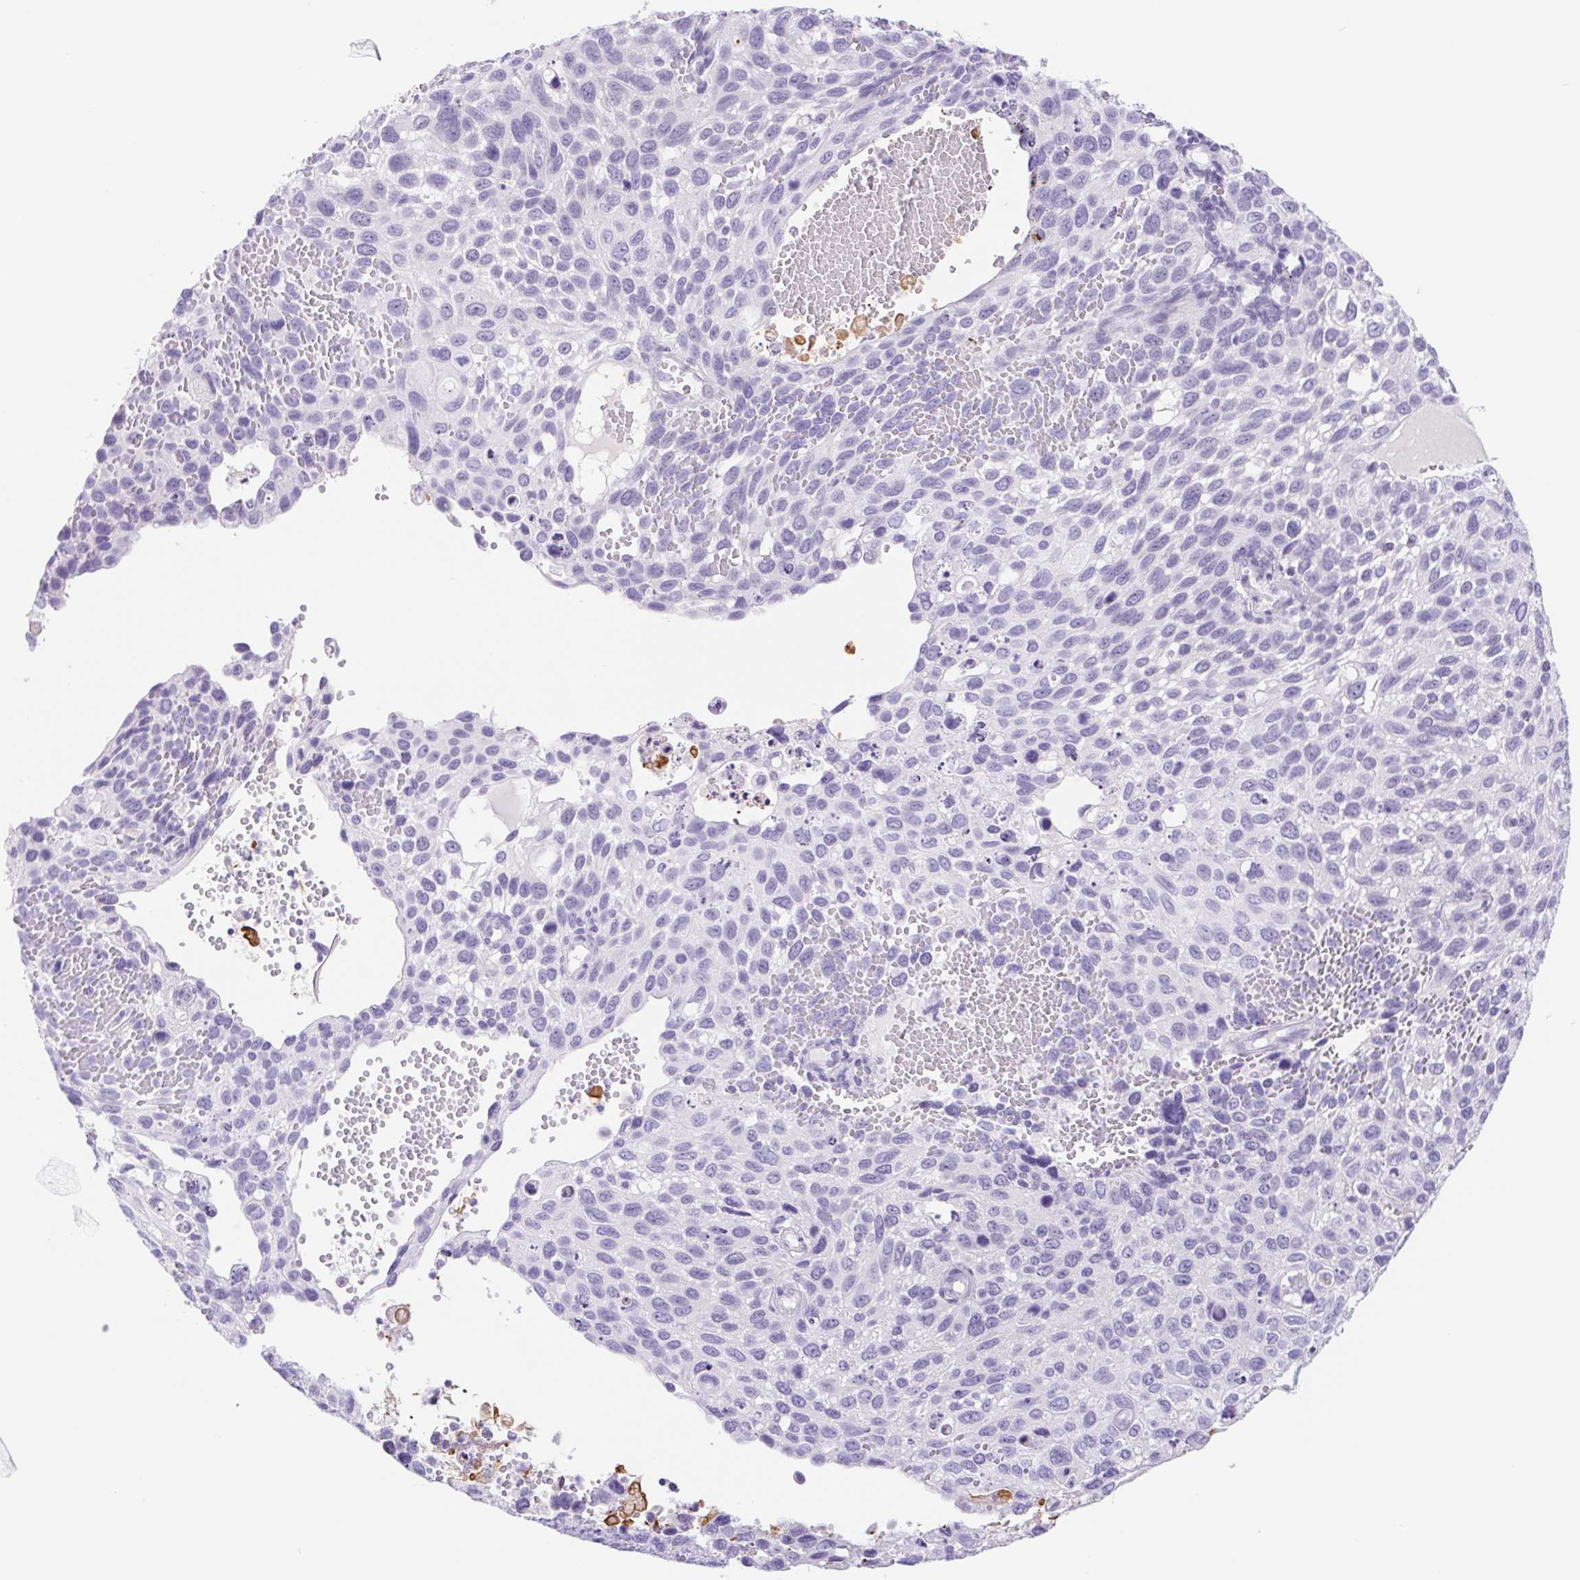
{"staining": {"intensity": "negative", "quantity": "none", "location": "none"}, "tissue": "cervical cancer", "cell_type": "Tumor cells", "image_type": "cancer", "snomed": [{"axis": "morphology", "description": "Squamous cell carcinoma, NOS"}, {"axis": "topography", "description": "Cervix"}], "caption": "Immunohistochemistry (IHC) of squamous cell carcinoma (cervical) demonstrates no positivity in tumor cells. Brightfield microscopy of immunohistochemistry (IHC) stained with DAB (3,3'-diaminobenzidine) (brown) and hematoxylin (blue), captured at high magnification.", "gene": "CYP21A2", "patient": {"sex": "female", "age": 70}}